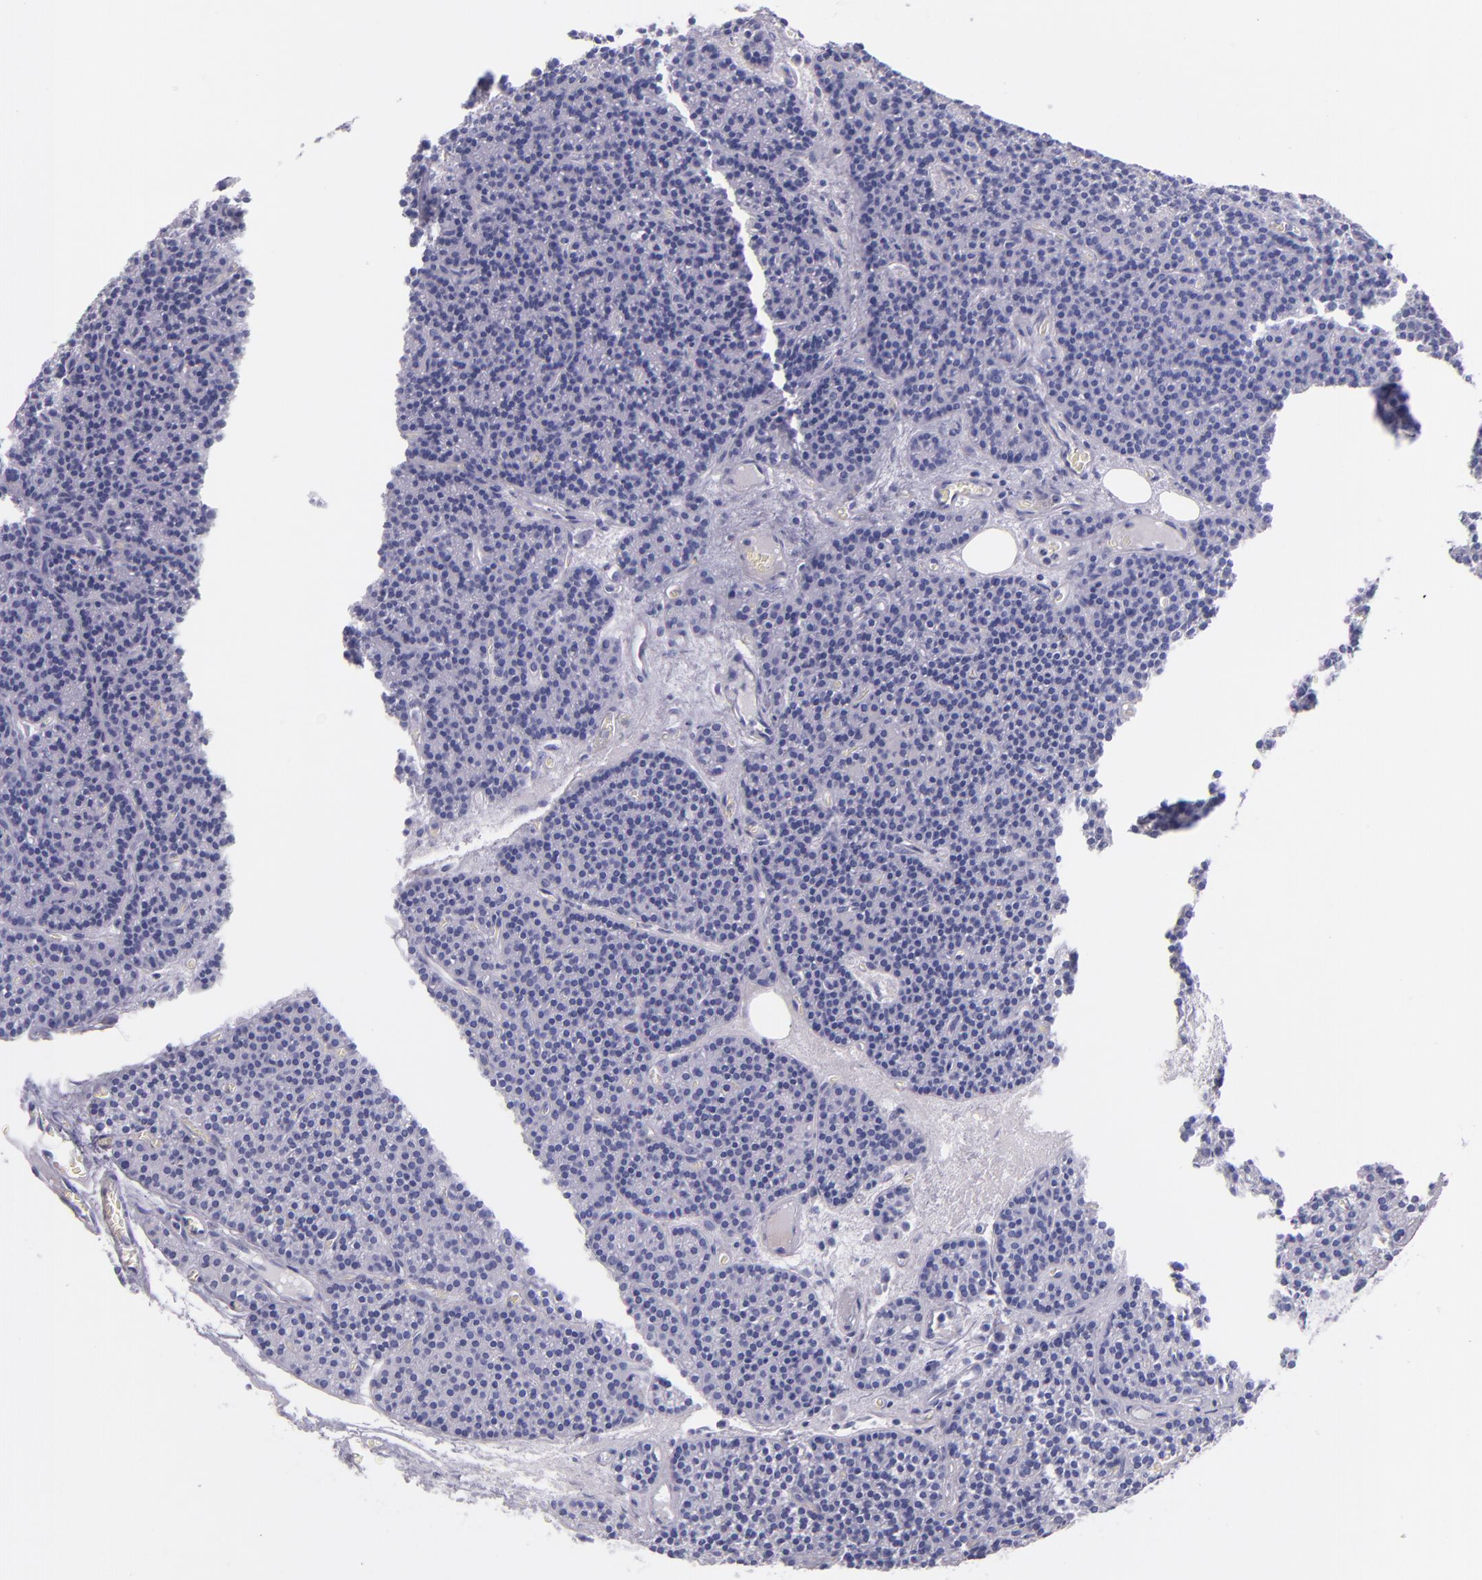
{"staining": {"intensity": "negative", "quantity": "none", "location": "none"}, "tissue": "parathyroid gland", "cell_type": "Glandular cells", "image_type": "normal", "snomed": [{"axis": "morphology", "description": "Normal tissue, NOS"}, {"axis": "topography", "description": "Parathyroid gland"}], "caption": "This is an immunohistochemistry (IHC) micrograph of benign parathyroid gland. There is no positivity in glandular cells.", "gene": "SFTPB", "patient": {"sex": "male", "age": 57}}